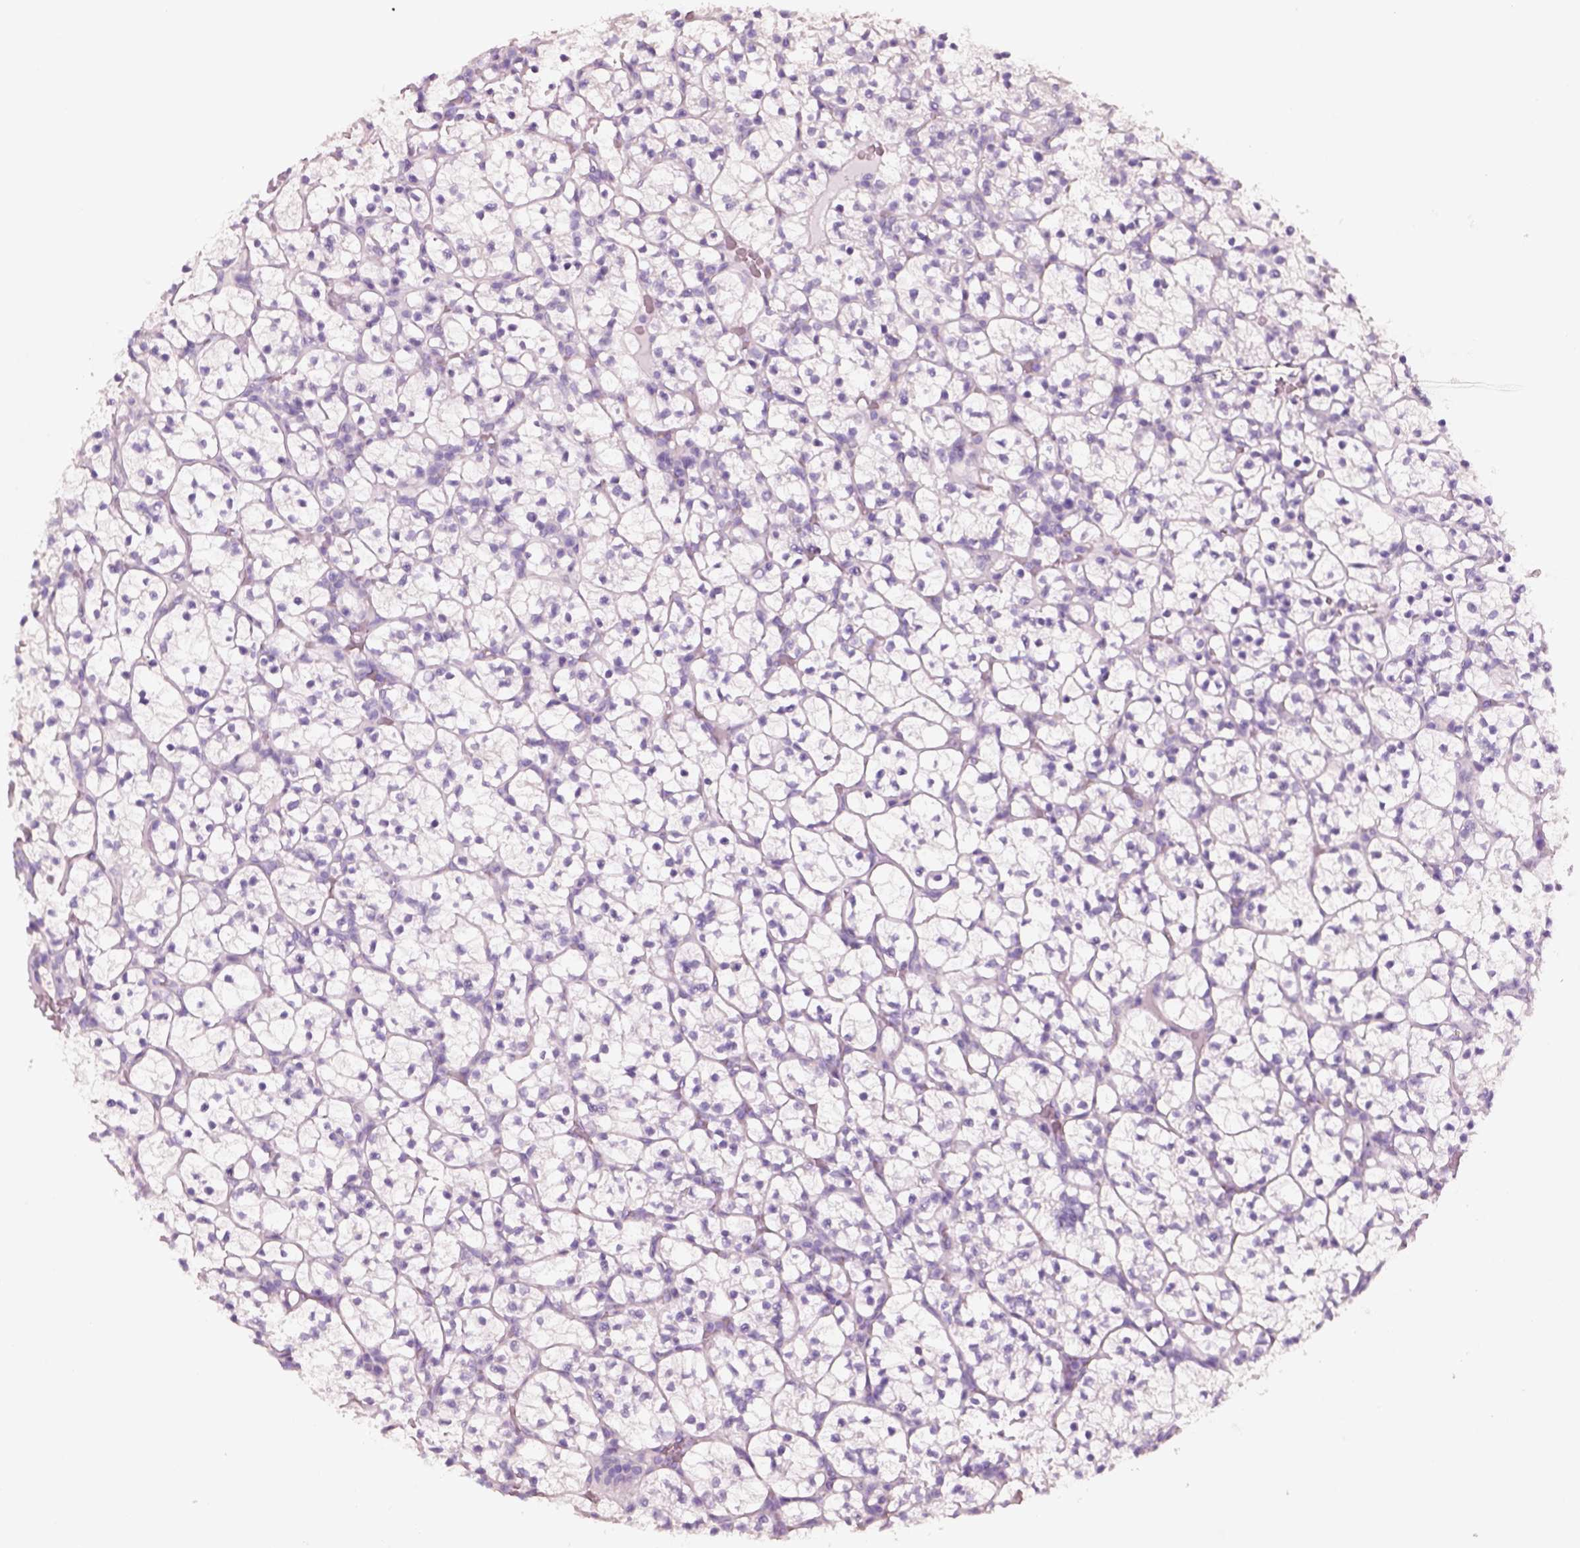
{"staining": {"intensity": "negative", "quantity": "none", "location": "none"}, "tissue": "renal cancer", "cell_type": "Tumor cells", "image_type": "cancer", "snomed": [{"axis": "morphology", "description": "Adenocarcinoma, NOS"}, {"axis": "topography", "description": "Kidney"}], "caption": "The image displays no significant expression in tumor cells of renal cancer (adenocarcinoma). (DAB (3,3'-diaminobenzidine) immunohistochemistry, high magnification).", "gene": "PNOC", "patient": {"sex": "female", "age": 89}}